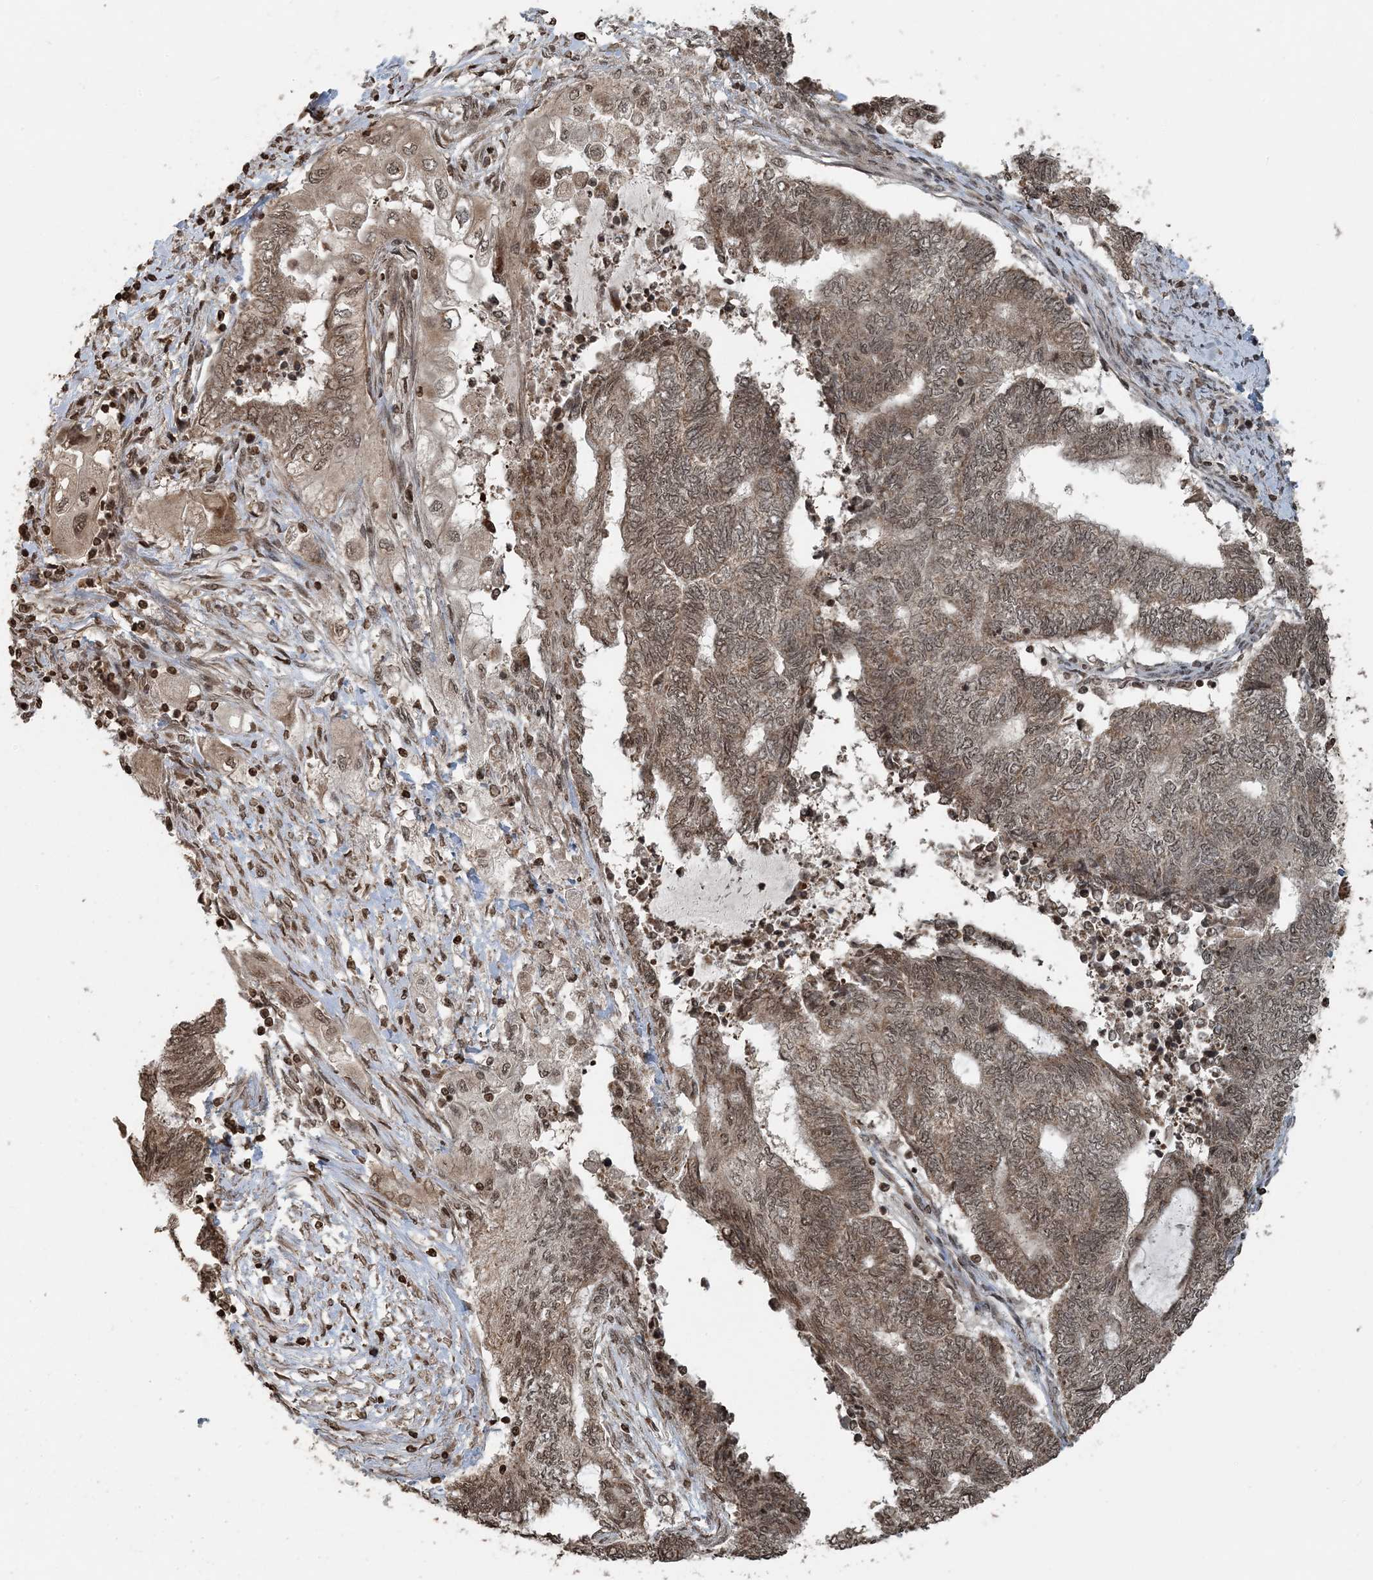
{"staining": {"intensity": "moderate", "quantity": ">75%", "location": "cytoplasmic/membranous,nuclear"}, "tissue": "endometrial cancer", "cell_type": "Tumor cells", "image_type": "cancer", "snomed": [{"axis": "morphology", "description": "Adenocarcinoma, NOS"}, {"axis": "topography", "description": "Uterus"}, {"axis": "topography", "description": "Endometrium"}], "caption": "Human endometrial cancer (adenocarcinoma) stained with a brown dye exhibits moderate cytoplasmic/membranous and nuclear positive staining in about >75% of tumor cells.", "gene": "ZFAND2B", "patient": {"sex": "female", "age": 70}}